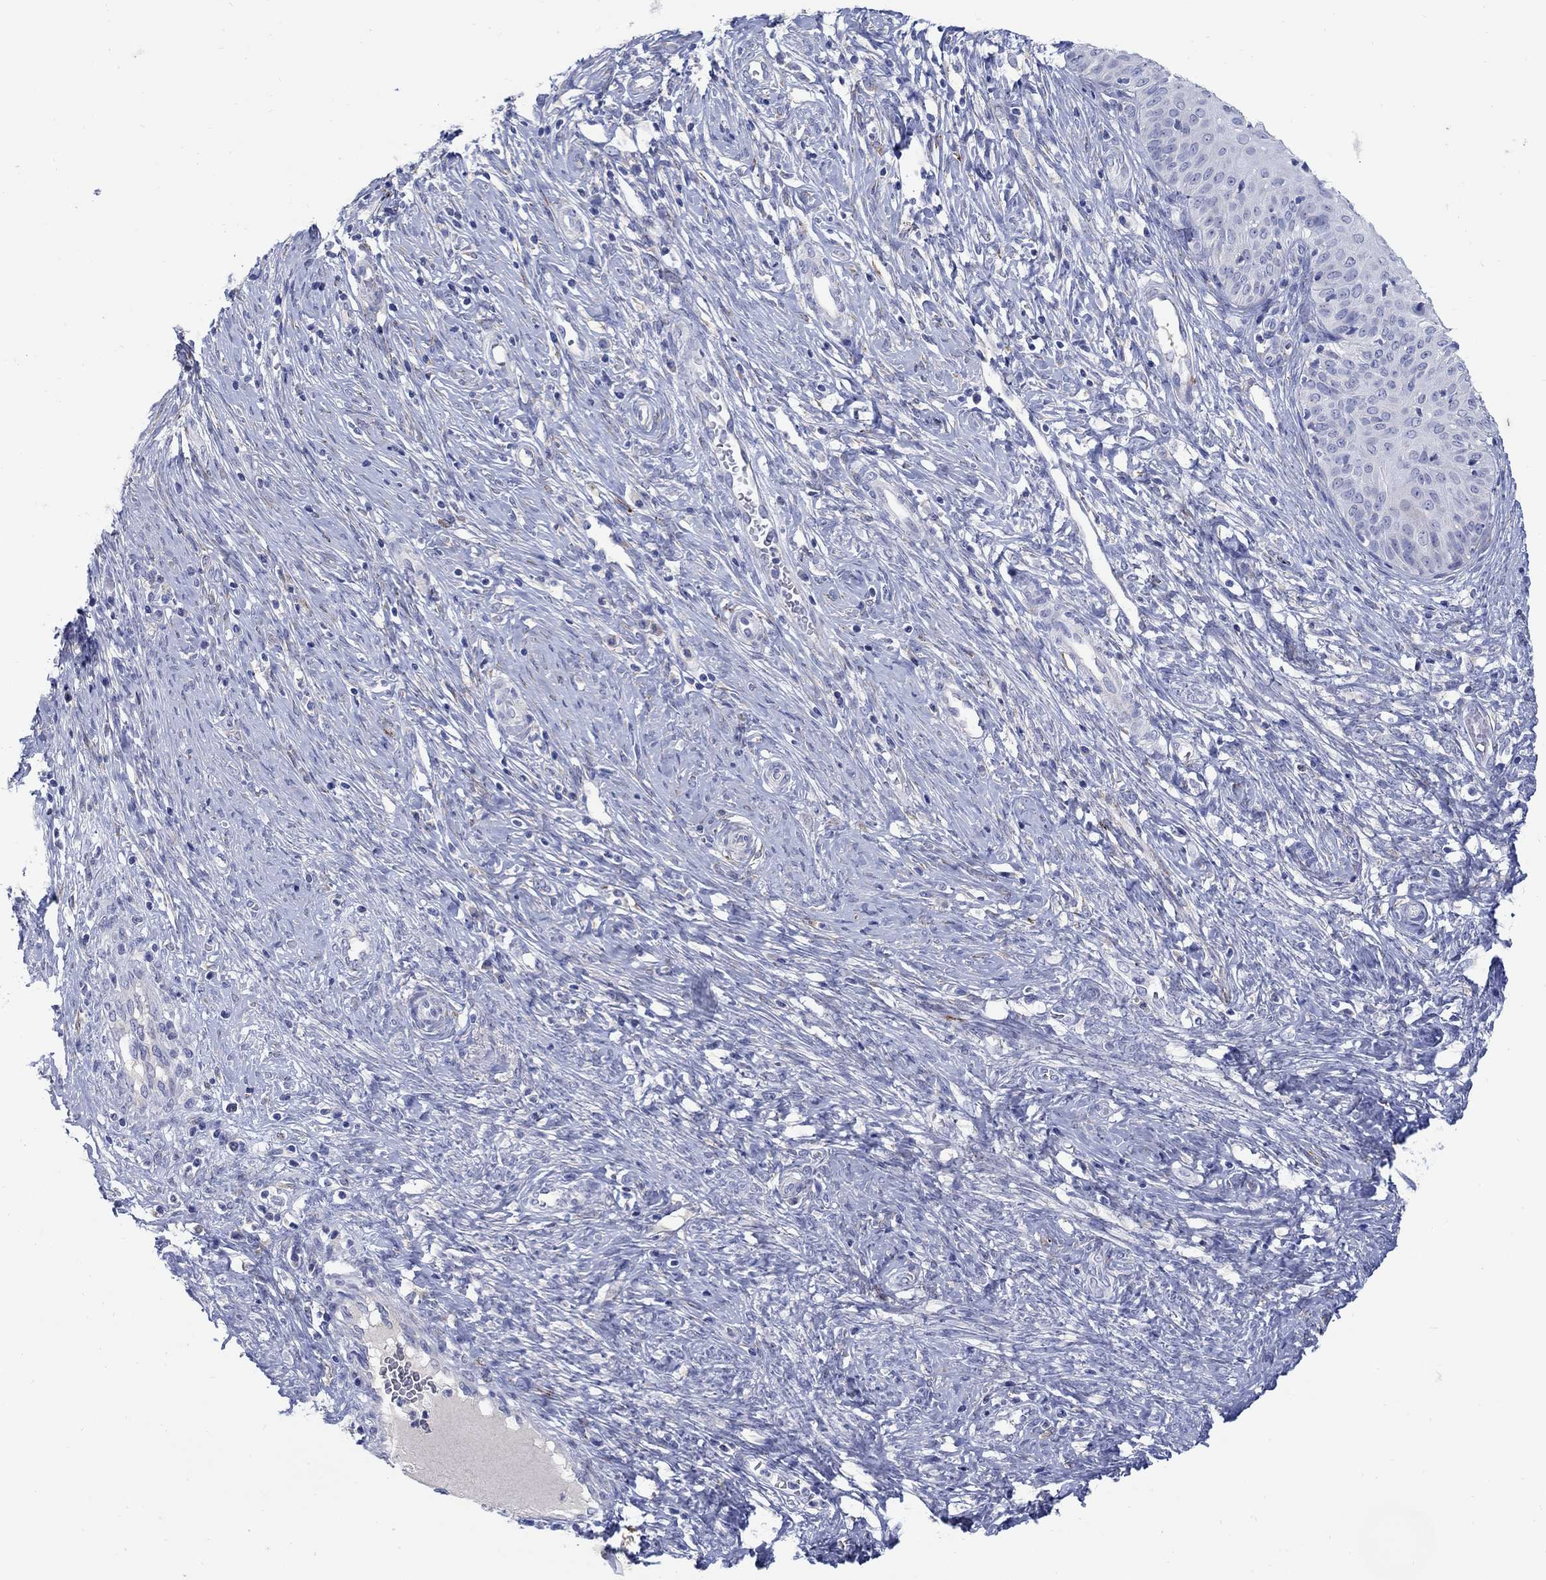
{"staining": {"intensity": "negative", "quantity": "none", "location": "none"}, "tissue": "cervical cancer", "cell_type": "Tumor cells", "image_type": "cancer", "snomed": [{"axis": "morphology", "description": "Normal tissue, NOS"}, {"axis": "morphology", "description": "Squamous cell carcinoma, NOS"}, {"axis": "topography", "description": "Cervix"}], "caption": "Immunohistochemistry image of human cervical cancer (squamous cell carcinoma) stained for a protein (brown), which displays no staining in tumor cells.", "gene": "REEP2", "patient": {"sex": "female", "age": 39}}